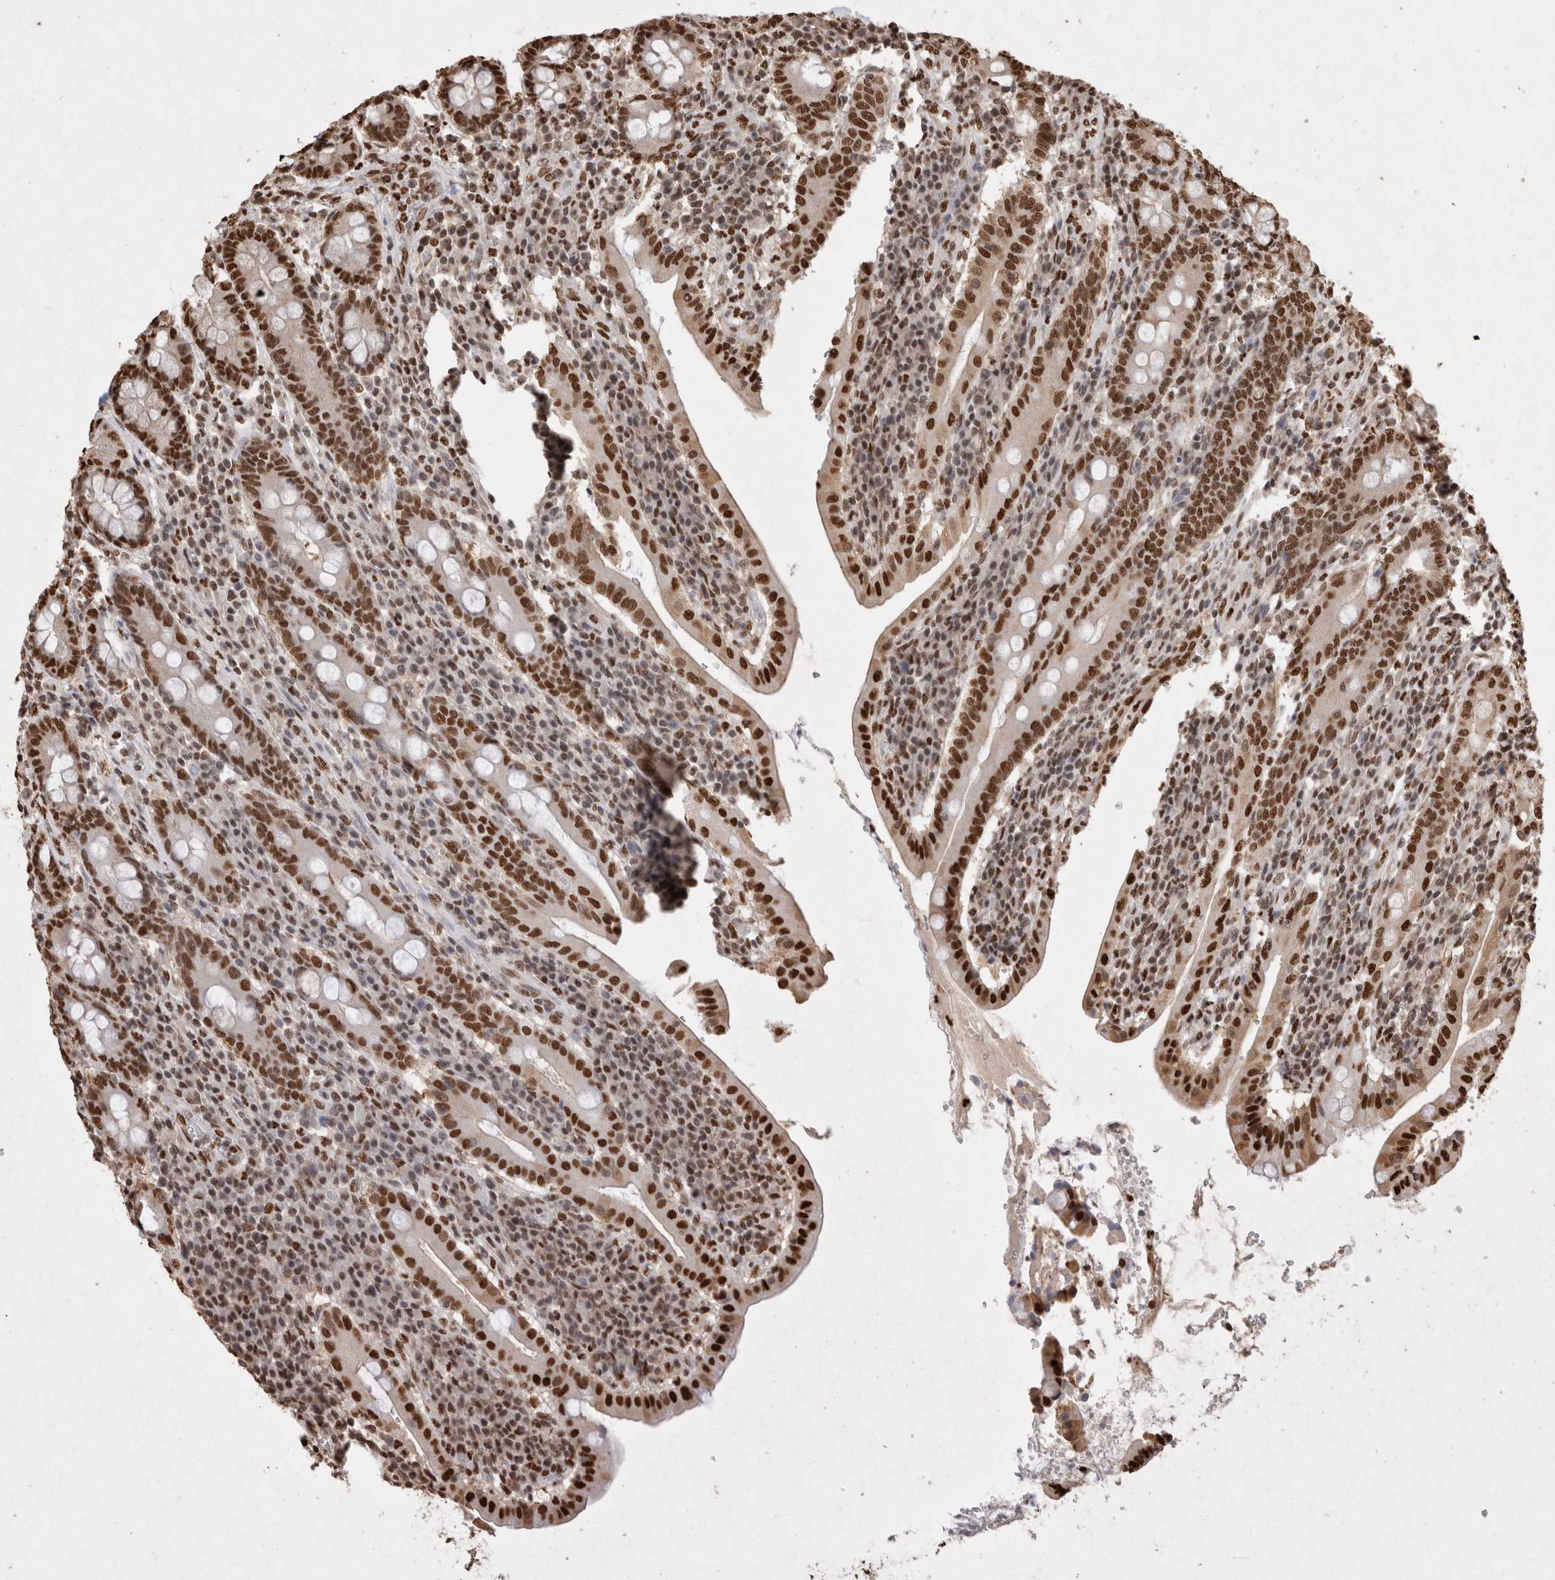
{"staining": {"intensity": "strong", "quantity": ">75%", "location": "nuclear"}, "tissue": "duodenum", "cell_type": "Glandular cells", "image_type": "normal", "snomed": [{"axis": "morphology", "description": "Normal tissue, NOS"}, {"axis": "morphology", "description": "Adenocarcinoma, NOS"}, {"axis": "topography", "description": "Pancreas"}, {"axis": "topography", "description": "Duodenum"}], "caption": "Immunohistochemical staining of benign human duodenum exhibits >75% levels of strong nuclear protein expression in approximately >75% of glandular cells. Immunohistochemistry (ihc) stains the protein in brown and the nuclei are stained blue.", "gene": "HDGF", "patient": {"sex": "male", "age": 50}}